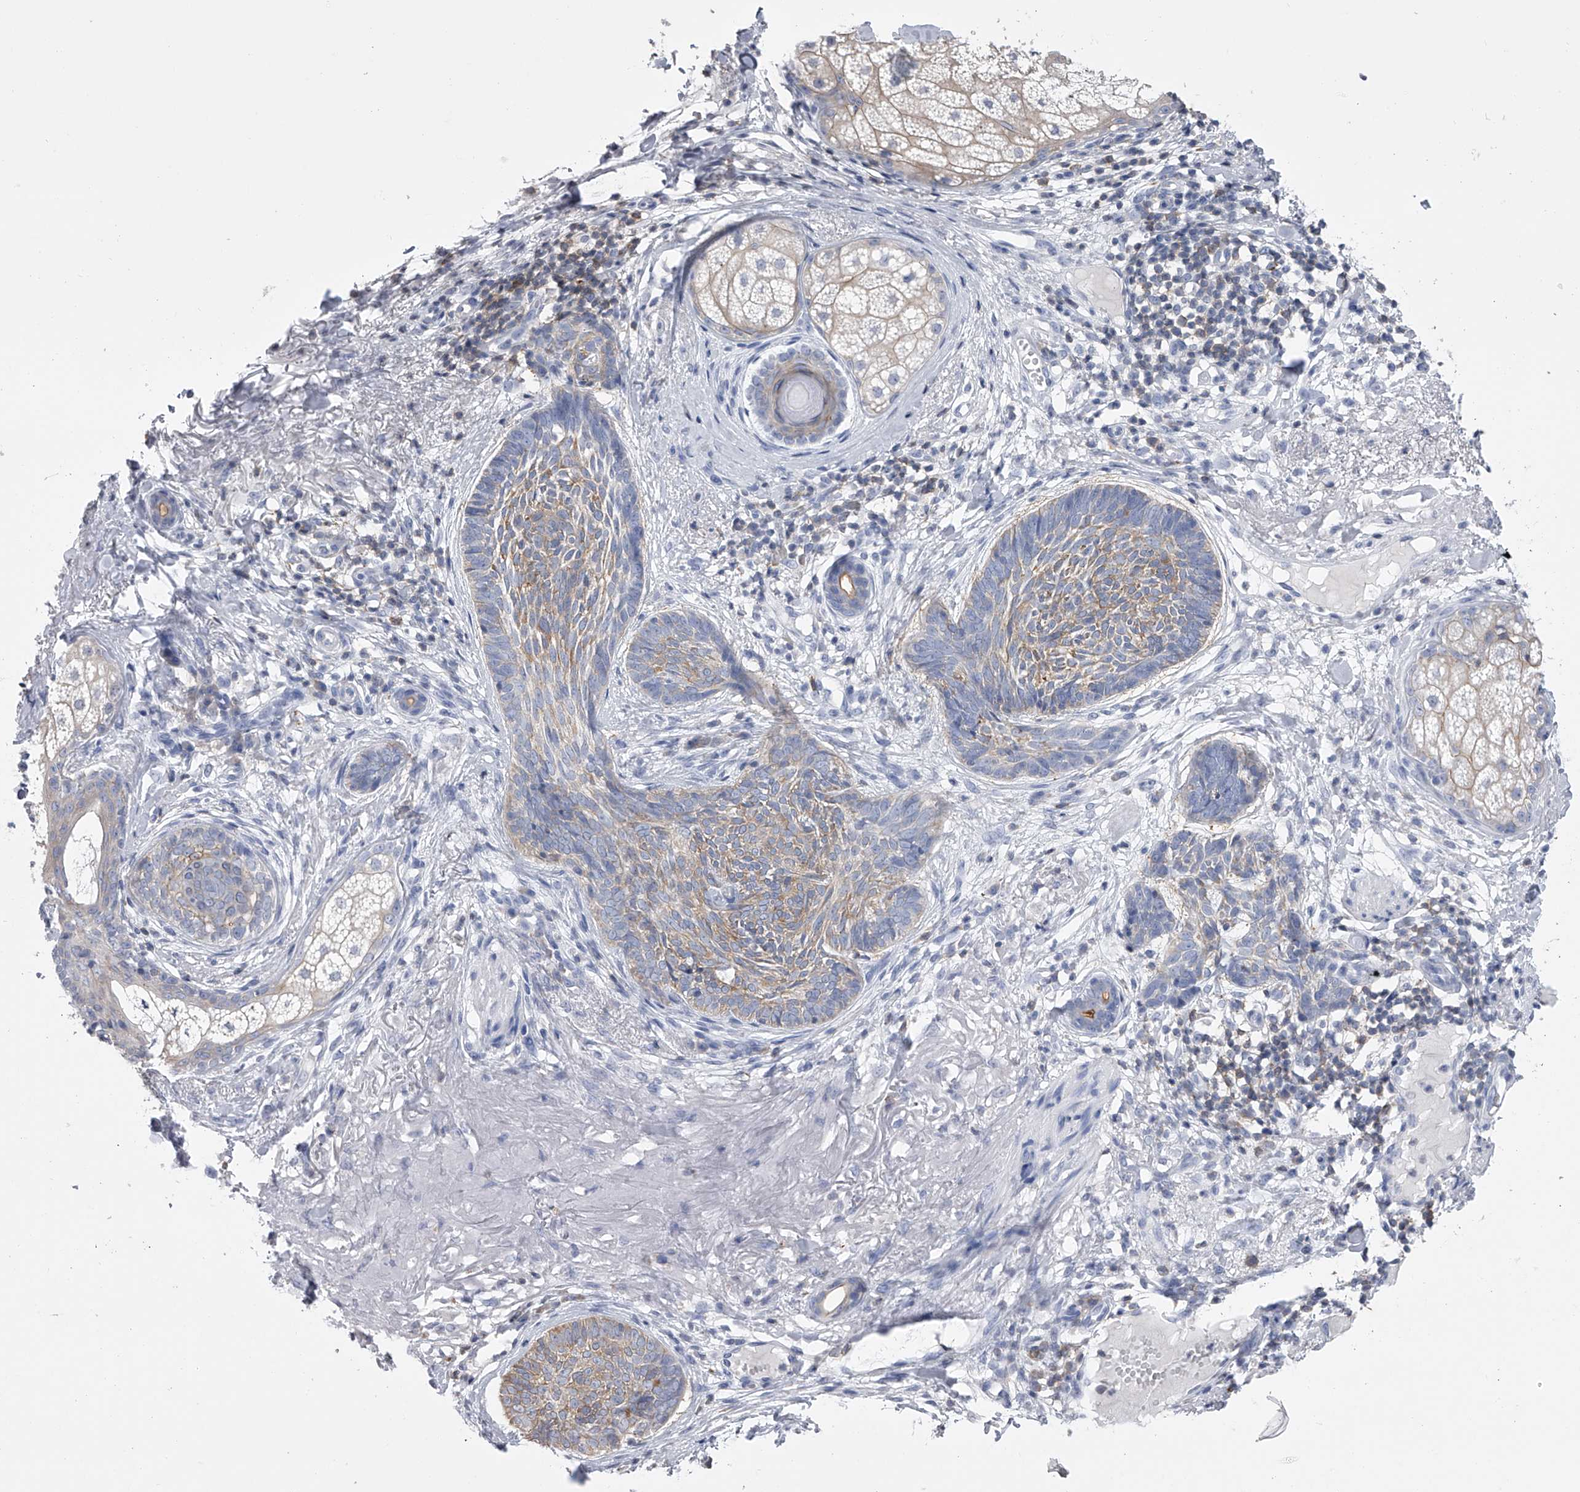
{"staining": {"intensity": "moderate", "quantity": "25%-75%", "location": "cytoplasmic/membranous"}, "tissue": "skin cancer", "cell_type": "Tumor cells", "image_type": "cancer", "snomed": [{"axis": "morphology", "description": "Basal cell carcinoma"}, {"axis": "topography", "description": "Skin"}], "caption": "Immunohistochemical staining of human skin cancer (basal cell carcinoma) reveals moderate cytoplasmic/membranous protein staining in about 25%-75% of tumor cells.", "gene": "TASP1", "patient": {"sex": "male", "age": 85}}